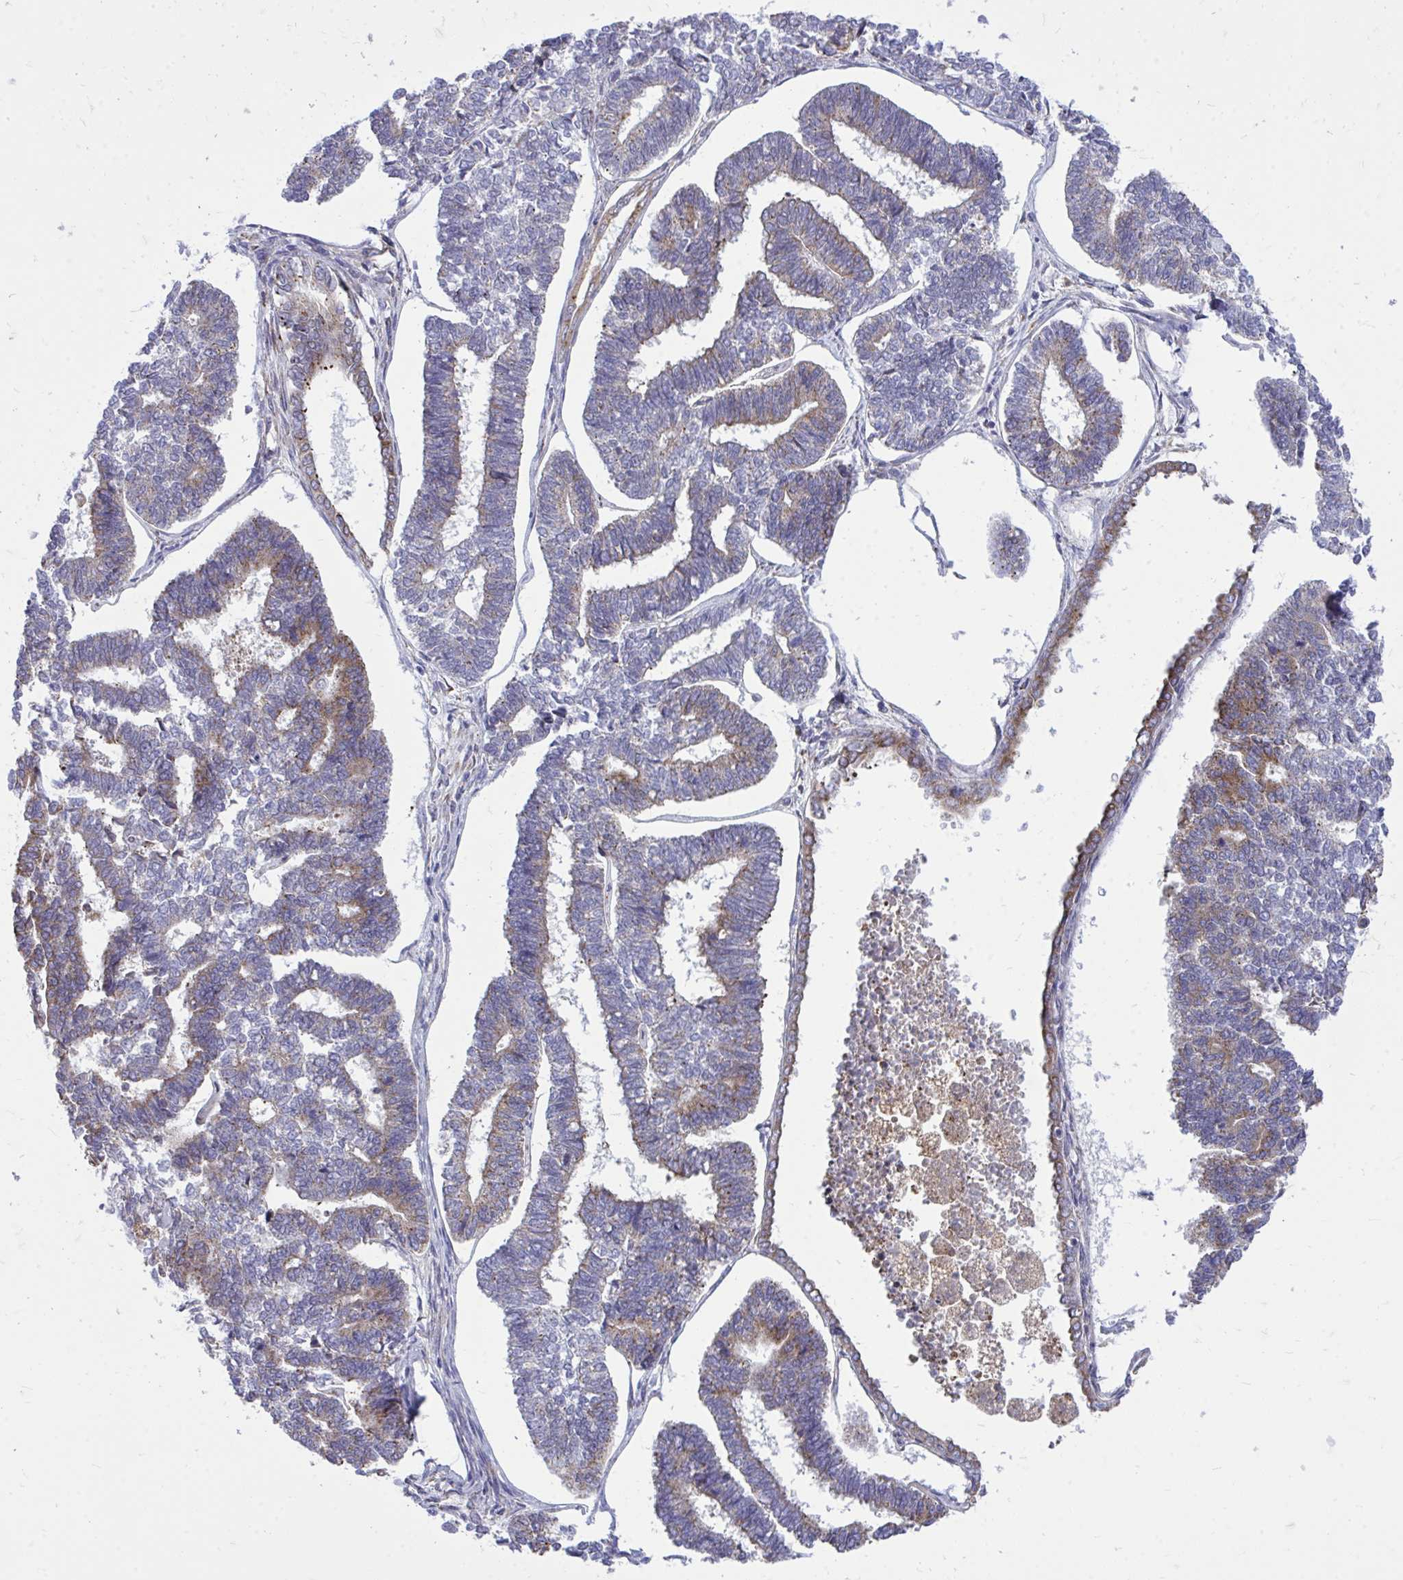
{"staining": {"intensity": "moderate", "quantity": "25%-75%", "location": "cytoplasmic/membranous"}, "tissue": "endometrial cancer", "cell_type": "Tumor cells", "image_type": "cancer", "snomed": [{"axis": "morphology", "description": "Adenocarcinoma, NOS"}, {"axis": "topography", "description": "Endometrium"}], "caption": "Immunohistochemical staining of endometrial adenocarcinoma exhibits moderate cytoplasmic/membranous protein expression in approximately 25%-75% of tumor cells.", "gene": "METTL9", "patient": {"sex": "female", "age": 70}}